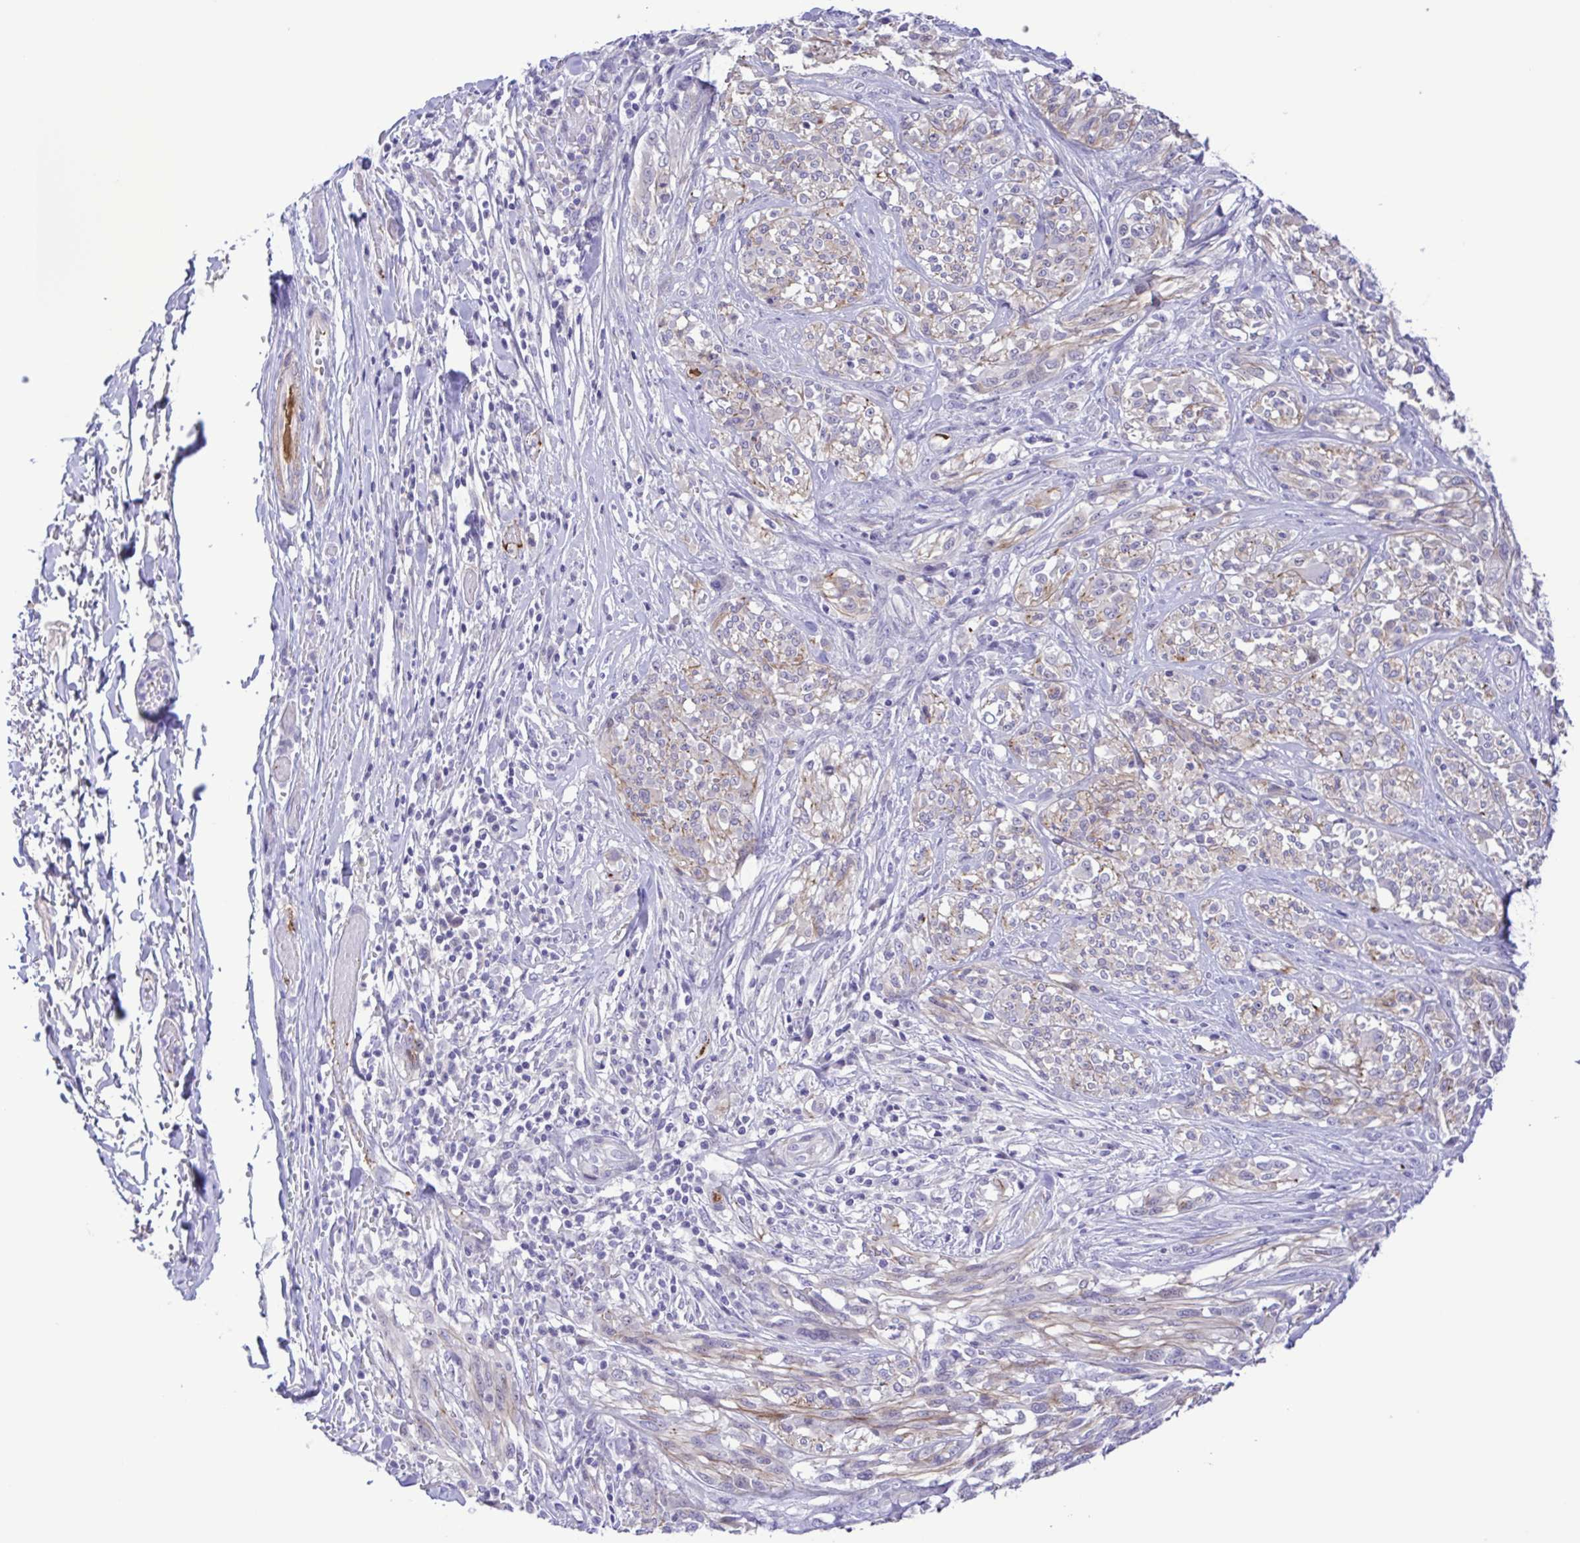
{"staining": {"intensity": "weak", "quantity": "<25%", "location": "cytoplasmic/membranous"}, "tissue": "melanoma", "cell_type": "Tumor cells", "image_type": "cancer", "snomed": [{"axis": "morphology", "description": "Malignant melanoma, NOS"}, {"axis": "topography", "description": "Skin"}], "caption": "Tumor cells show no significant protein staining in malignant melanoma.", "gene": "GABBR2", "patient": {"sex": "female", "age": 91}}